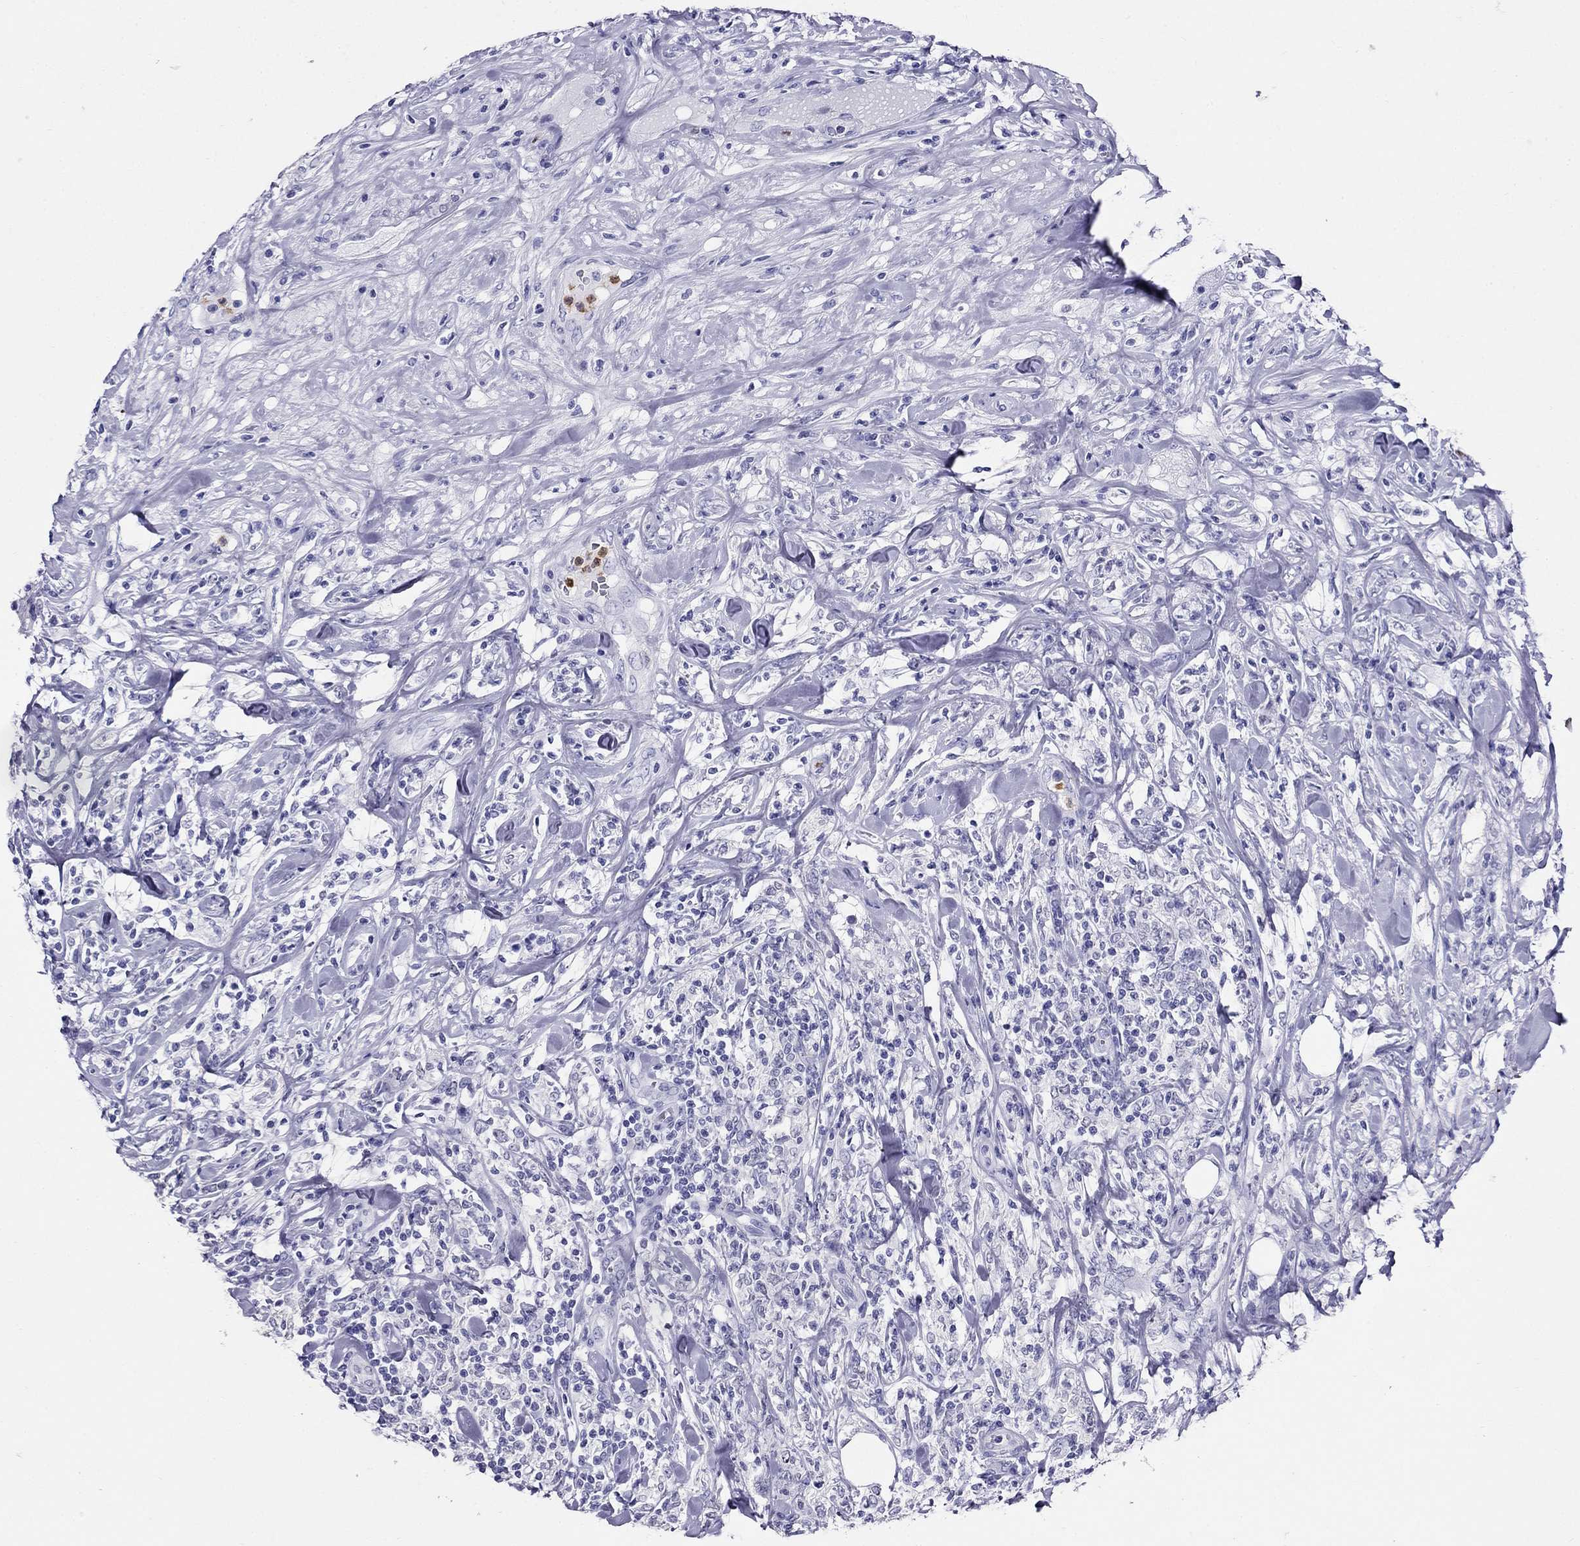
{"staining": {"intensity": "negative", "quantity": "none", "location": "none"}, "tissue": "lymphoma", "cell_type": "Tumor cells", "image_type": "cancer", "snomed": [{"axis": "morphology", "description": "Malignant lymphoma, non-Hodgkin's type, High grade"}, {"axis": "topography", "description": "Lymph node"}], "caption": "Histopathology image shows no significant protein staining in tumor cells of high-grade malignant lymphoma, non-Hodgkin's type.", "gene": "PPP1R36", "patient": {"sex": "female", "age": 84}}